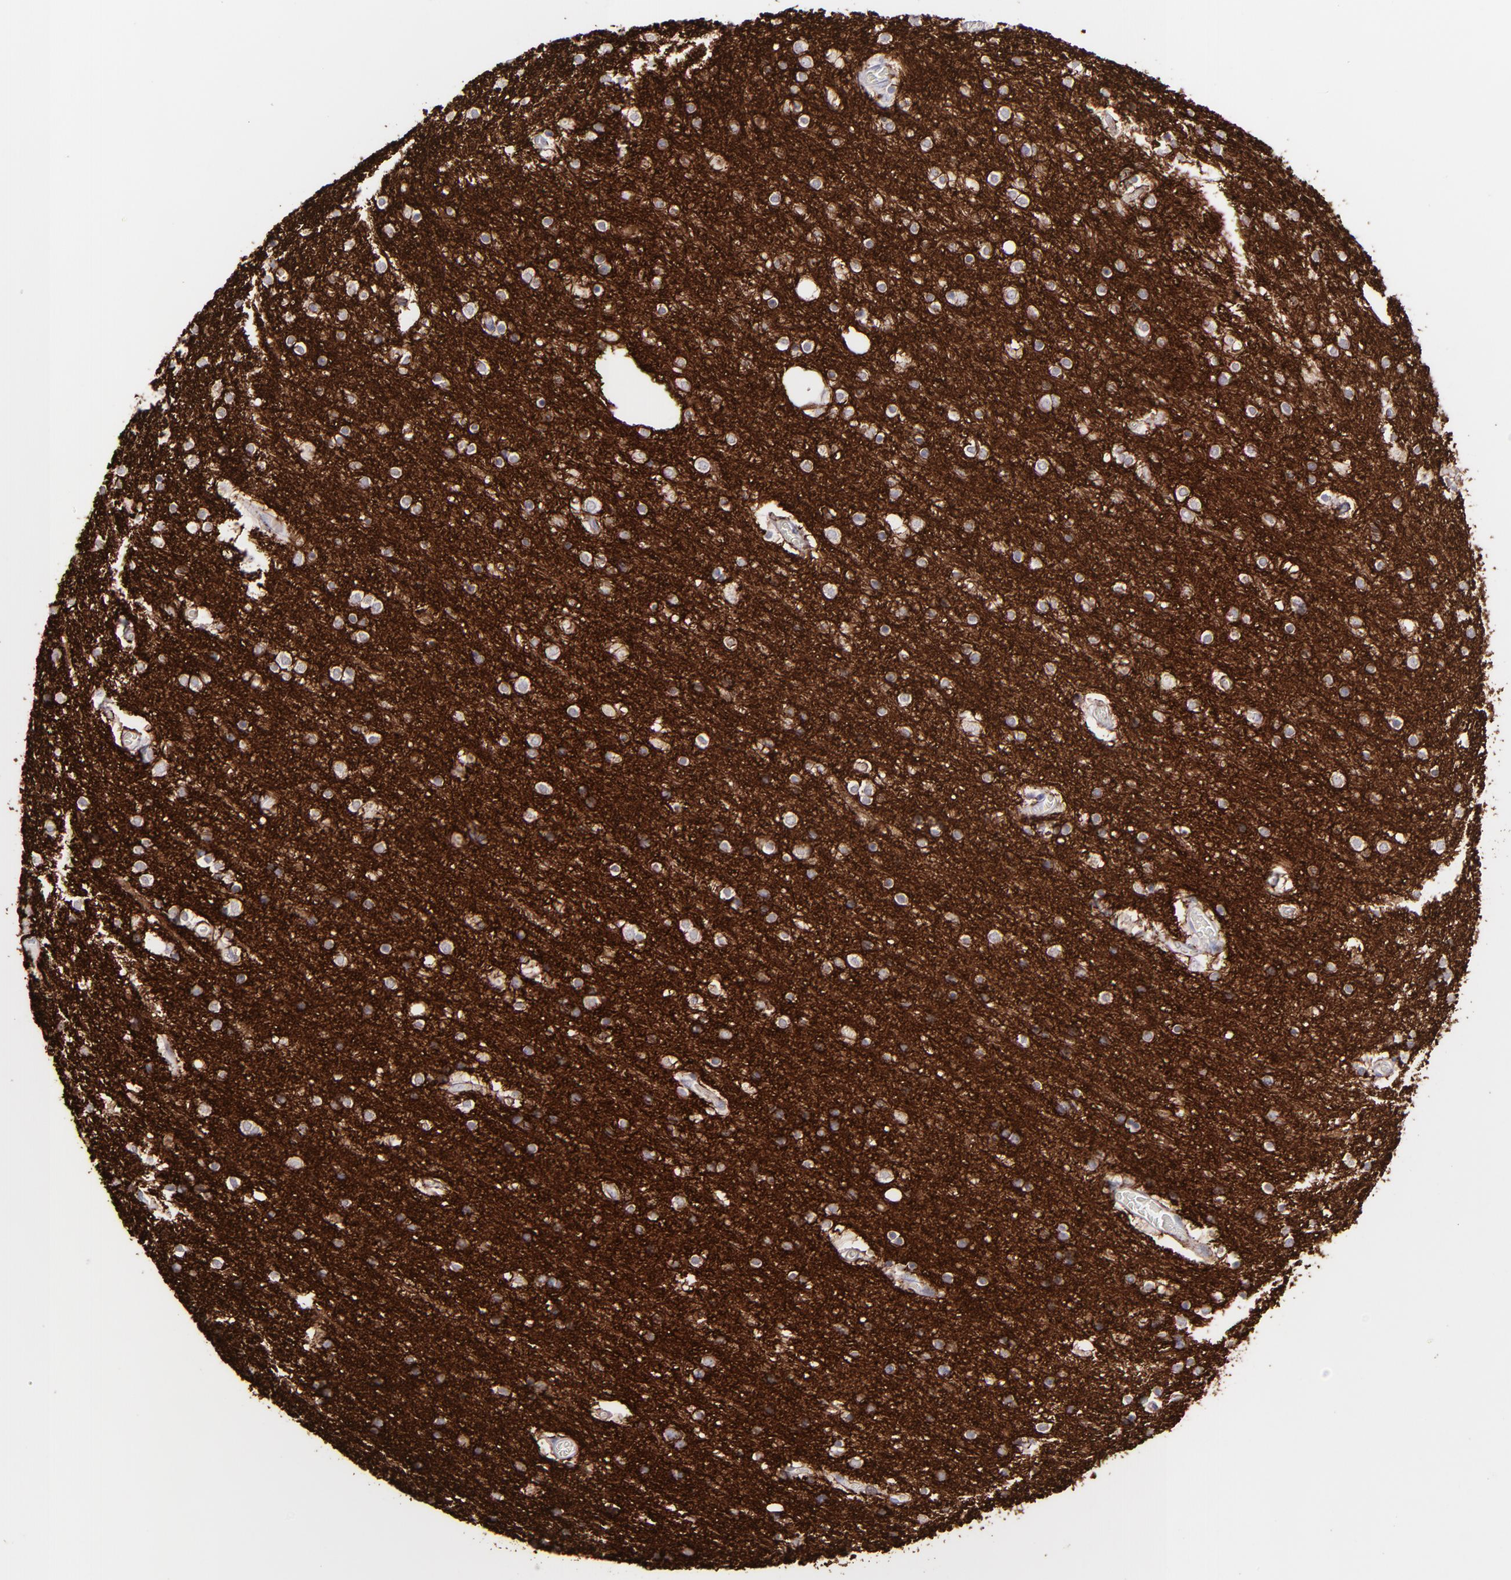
{"staining": {"intensity": "negative", "quantity": "none", "location": "none"}, "tissue": "cerebral cortex", "cell_type": "Endothelial cells", "image_type": "normal", "snomed": [{"axis": "morphology", "description": "Normal tissue, NOS"}, {"axis": "topography", "description": "Cerebral cortex"}], "caption": "Benign cerebral cortex was stained to show a protein in brown. There is no significant staining in endothelial cells. Brightfield microscopy of IHC stained with DAB (brown) and hematoxylin (blue), captured at high magnification.", "gene": "SNAP25", "patient": {"sex": "female", "age": 54}}